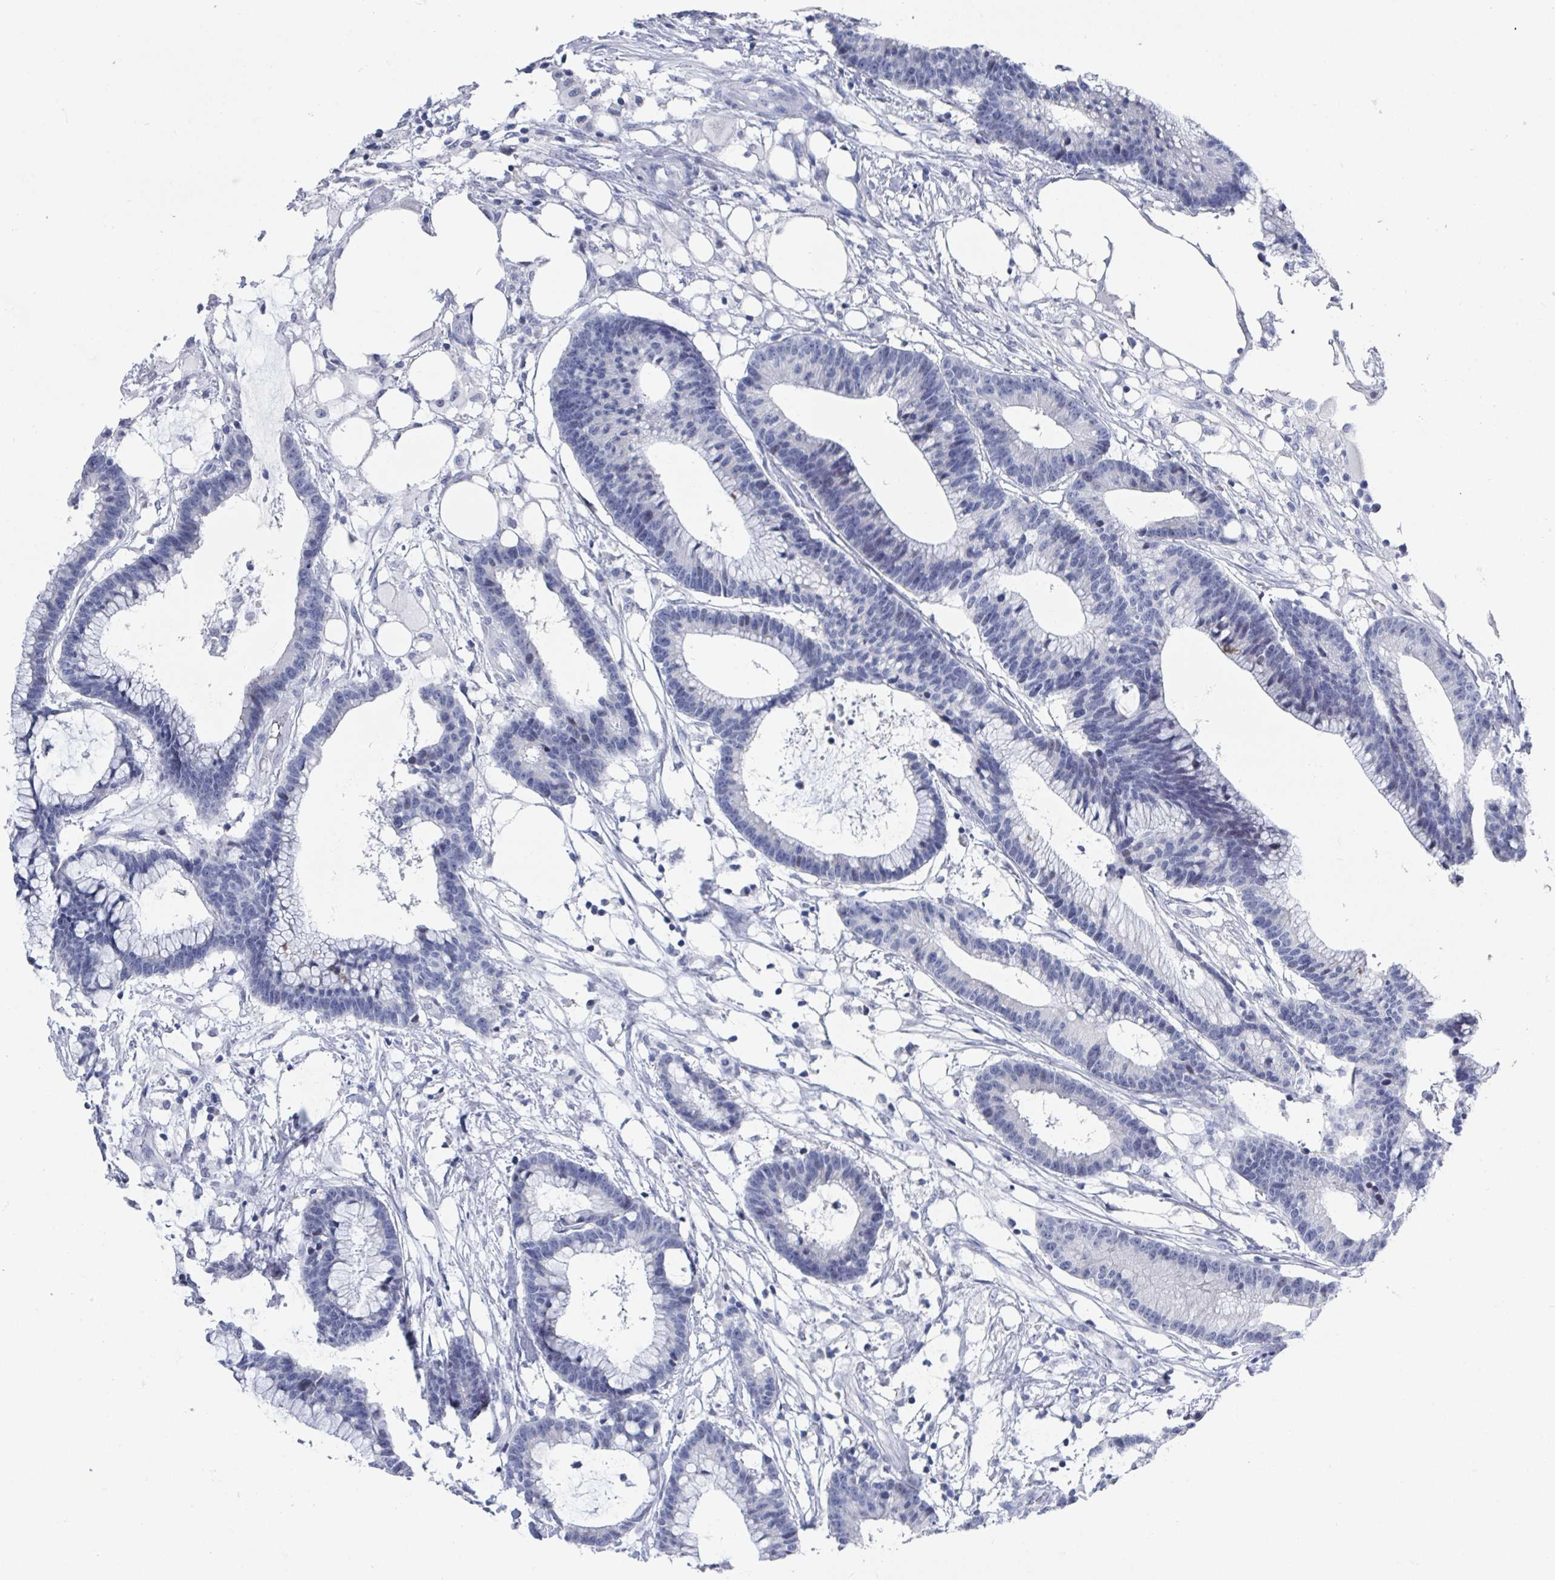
{"staining": {"intensity": "negative", "quantity": "none", "location": "none"}, "tissue": "colorectal cancer", "cell_type": "Tumor cells", "image_type": "cancer", "snomed": [{"axis": "morphology", "description": "Adenocarcinoma, NOS"}, {"axis": "topography", "description": "Colon"}], "caption": "Immunohistochemistry (IHC) micrograph of neoplastic tissue: human colorectal cancer (adenocarcinoma) stained with DAB (3,3'-diaminobenzidine) displays no significant protein expression in tumor cells.", "gene": "CAMKV", "patient": {"sex": "female", "age": 78}}